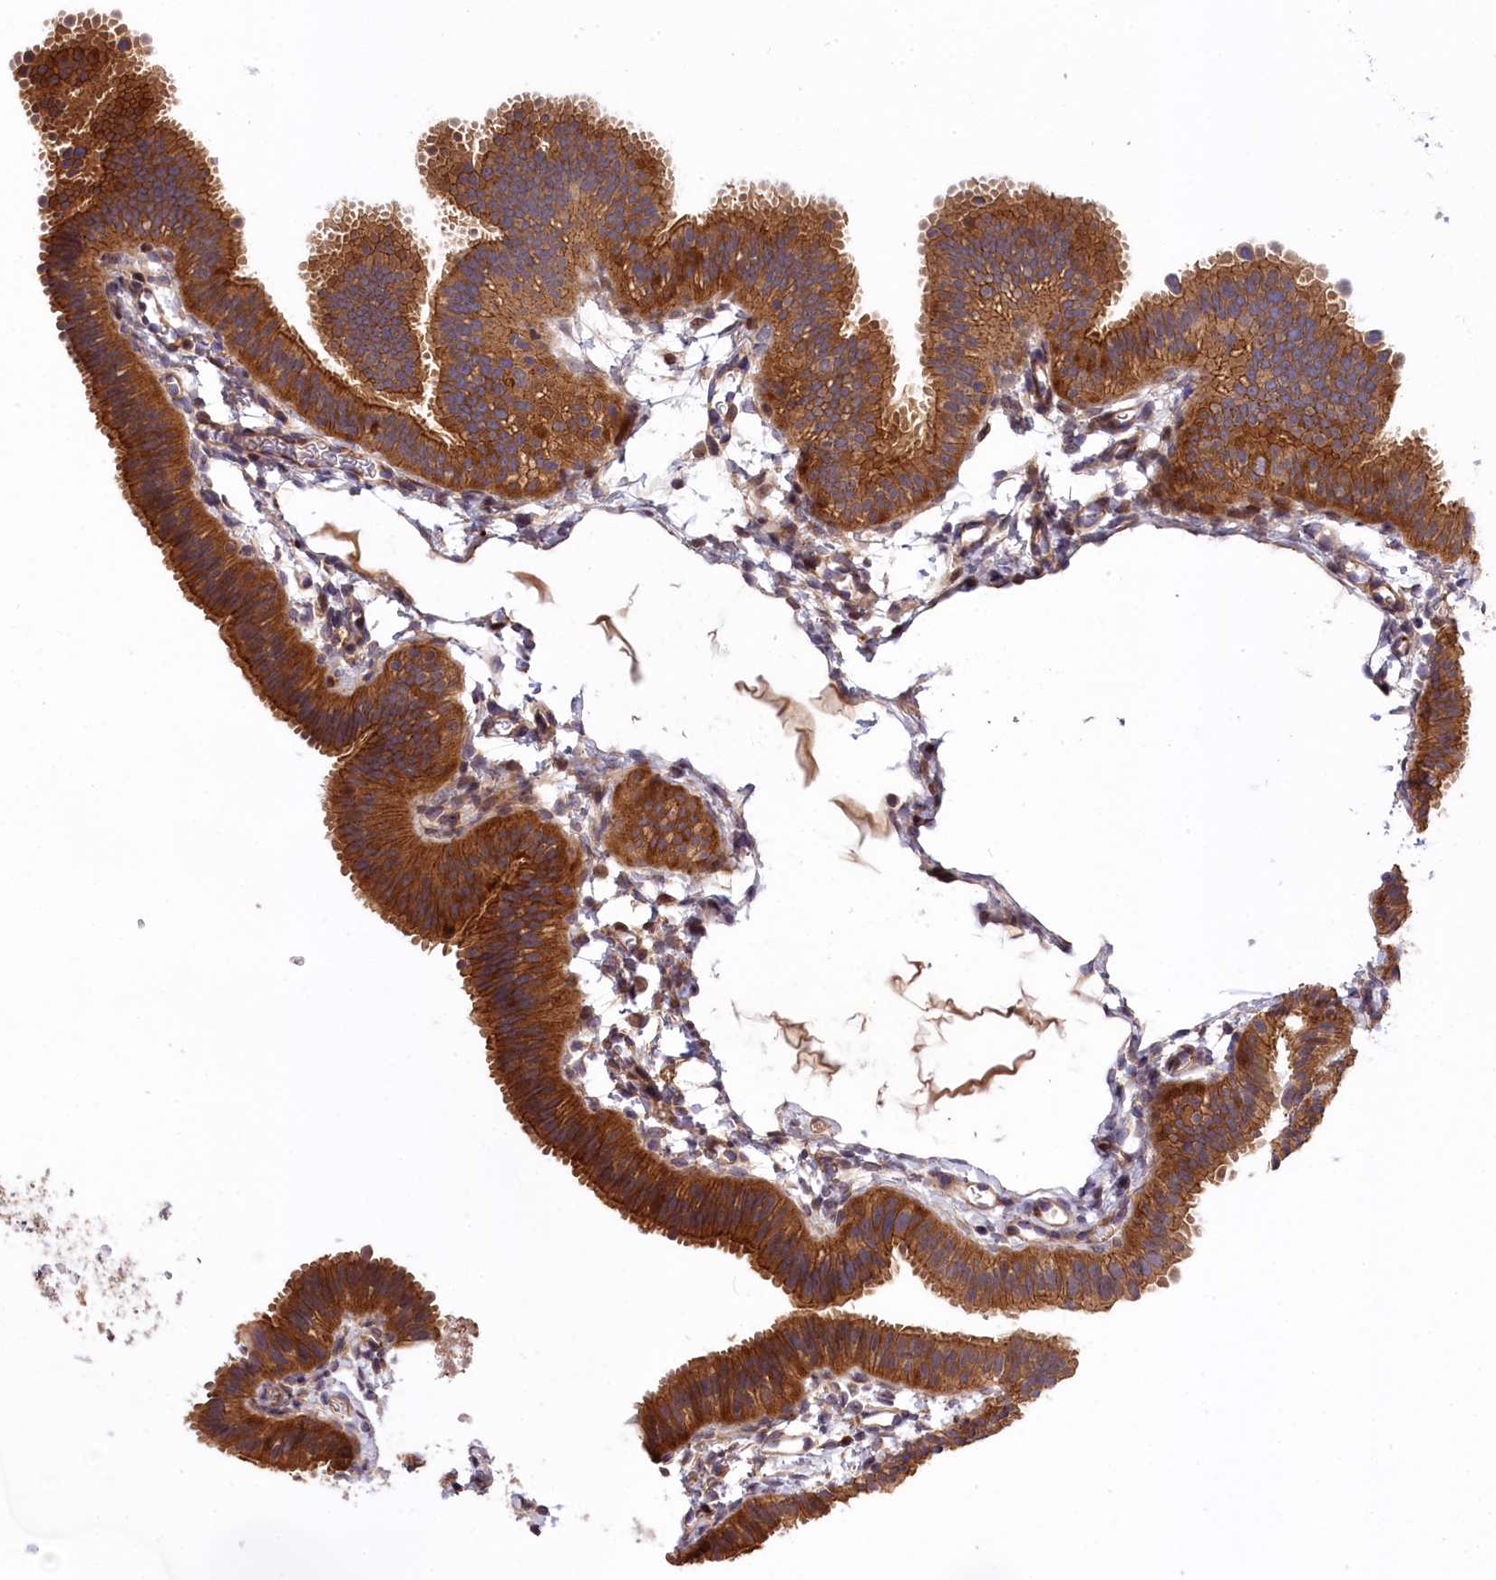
{"staining": {"intensity": "moderate", "quantity": ">75%", "location": "cytoplasmic/membranous"}, "tissue": "fallopian tube", "cell_type": "Glandular cells", "image_type": "normal", "snomed": [{"axis": "morphology", "description": "Normal tissue, NOS"}, {"axis": "topography", "description": "Fallopian tube"}], "caption": "Glandular cells exhibit medium levels of moderate cytoplasmic/membranous expression in approximately >75% of cells in benign fallopian tube.", "gene": "DDX60L", "patient": {"sex": "female", "age": 35}}